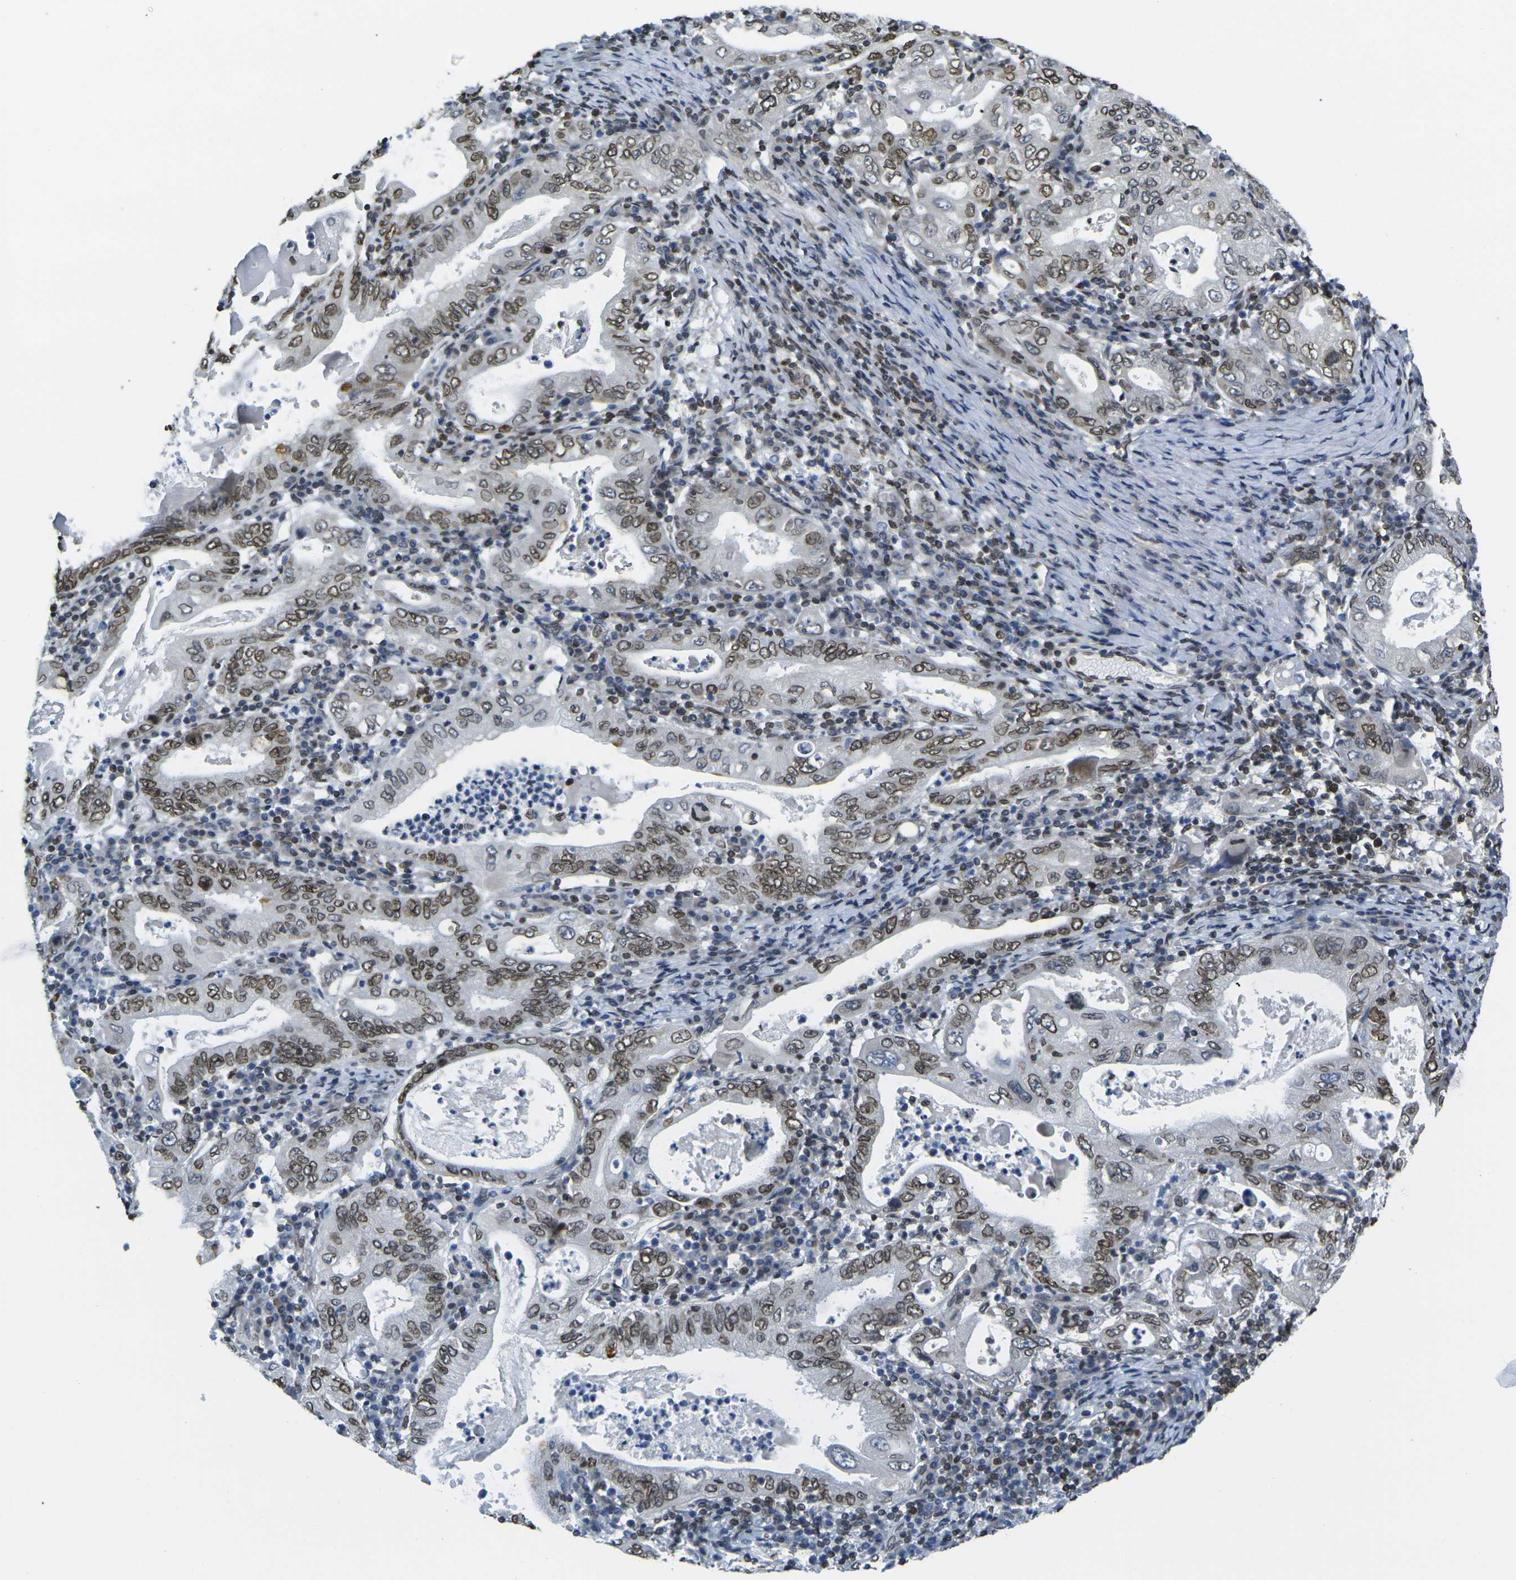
{"staining": {"intensity": "moderate", "quantity": ">75%", "location": "cytoplasmic/membranous,nuclear"}, "tissue": "stomach cancer", "cell_type": "Tumor cells", "image_type": "cancer", "snomed": [{"axis": "morphology", "description": "Normal tissue, NOS"}, {"axis": "morphology", "description": "Adenocarcinoma, NOS"}, {"axis": "topography", "description": "Esophagus"}, {"axis": "topography", "description": "Stomach, upper"}, {"axis": "topography", "description": "Peripheral nerve tissue"}], "caption": "A high-resolution micrograph shows IHC staining of stomach adenocarcinoma, which exhibits moderate cytoplasmic/membranous and nuclear expression in approximately >75% of tumor cells.", "gene": "BRDT", "patient": {"sex": "male", "age": 62}}